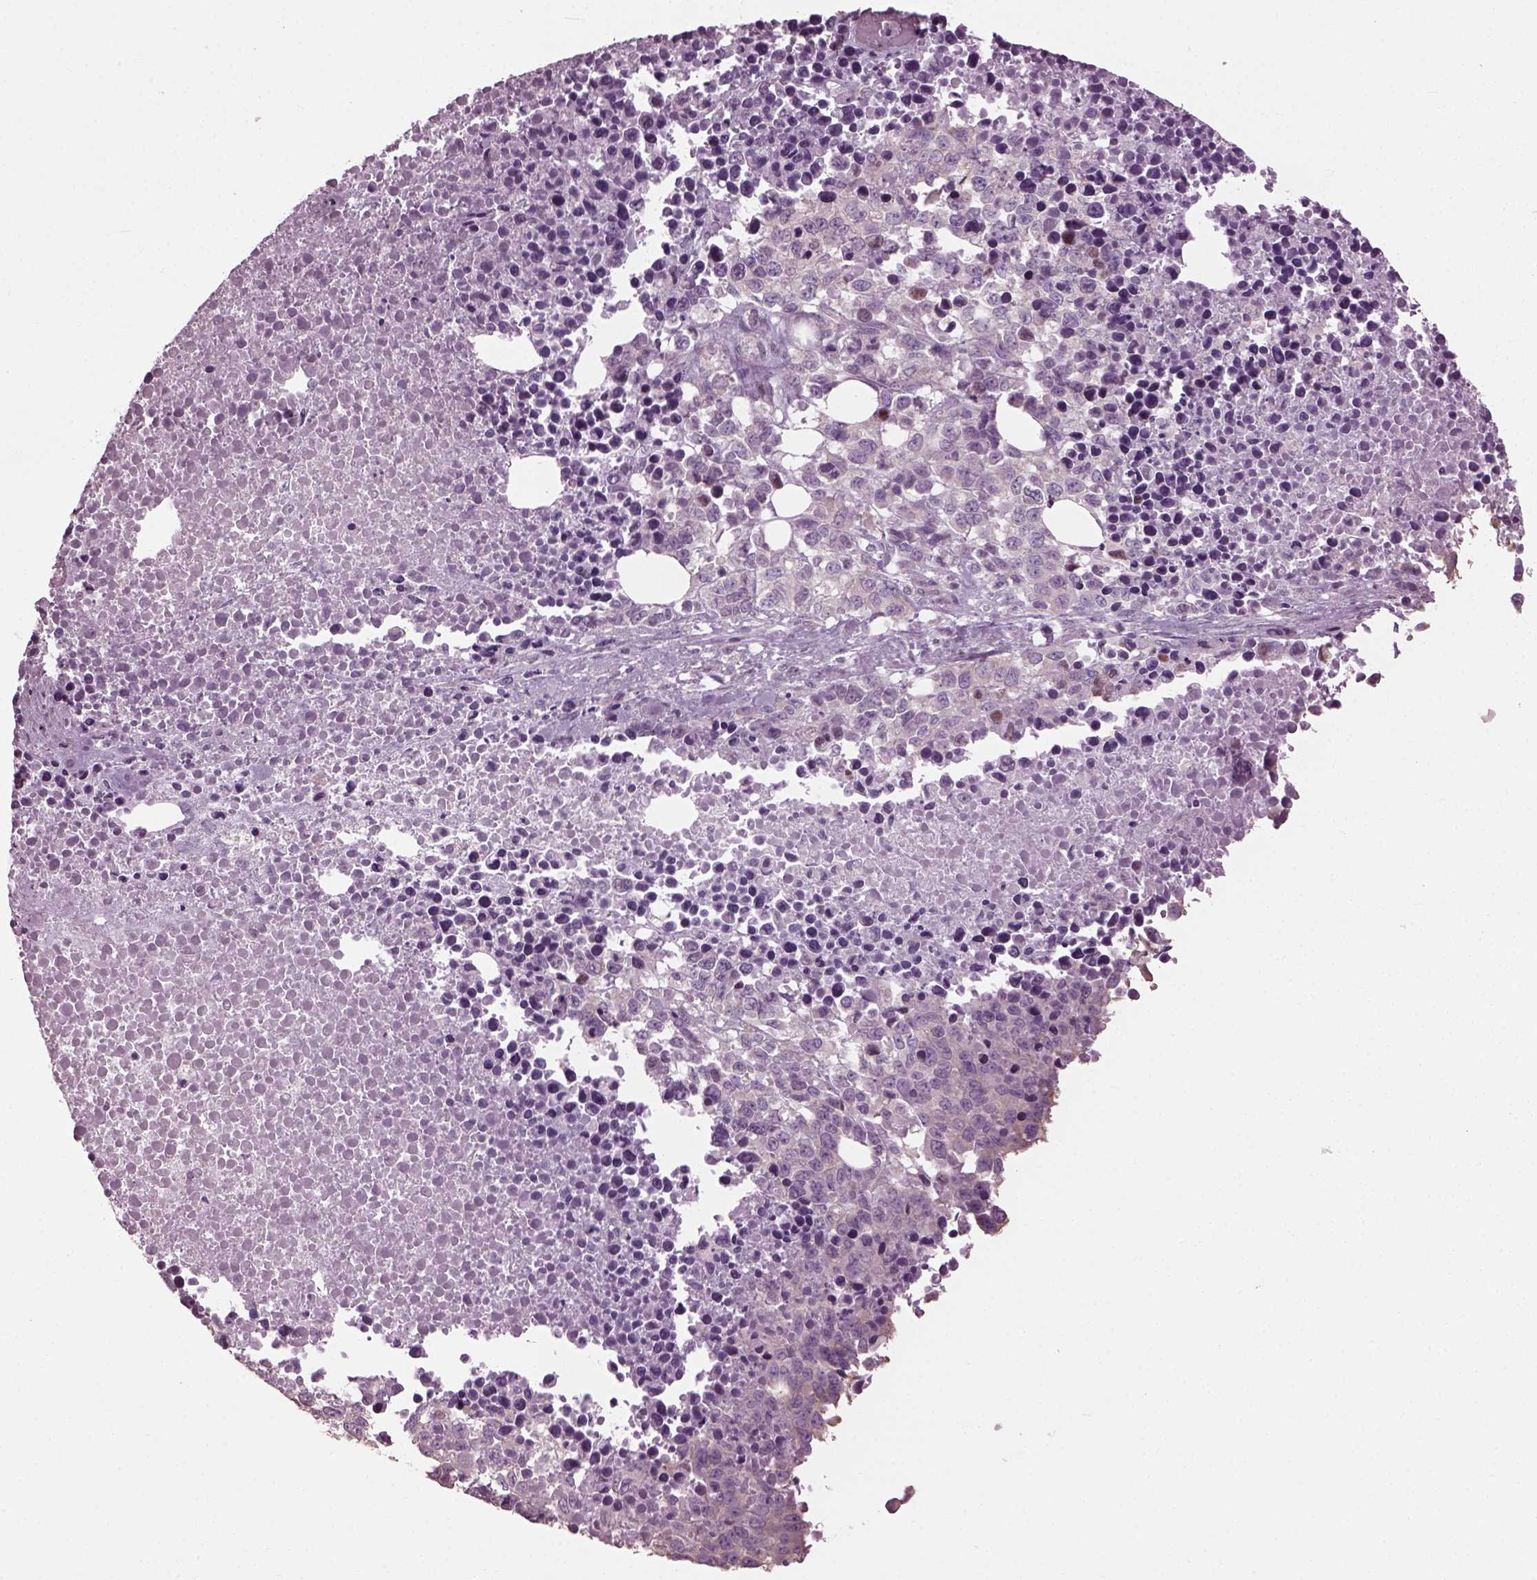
{"staining": {"intensity": "negative", "quantity": "none", "location": "none"}, "tissue": "melanoma", "cell_type": "Tumor cells", "image_type": "cancer", "snomed": [{"axis": "morphology", "description": "Malignant melanoma, Metastatic site"}, {"axis": "topography", "description": "Skin"}], "caption": "Immunohistochemical staining of malignant melanoma (metastatic site) displays no significant staining in tumor cells.", "gene": "CABP5", "patient": {"sex": "male", "age": 84}}